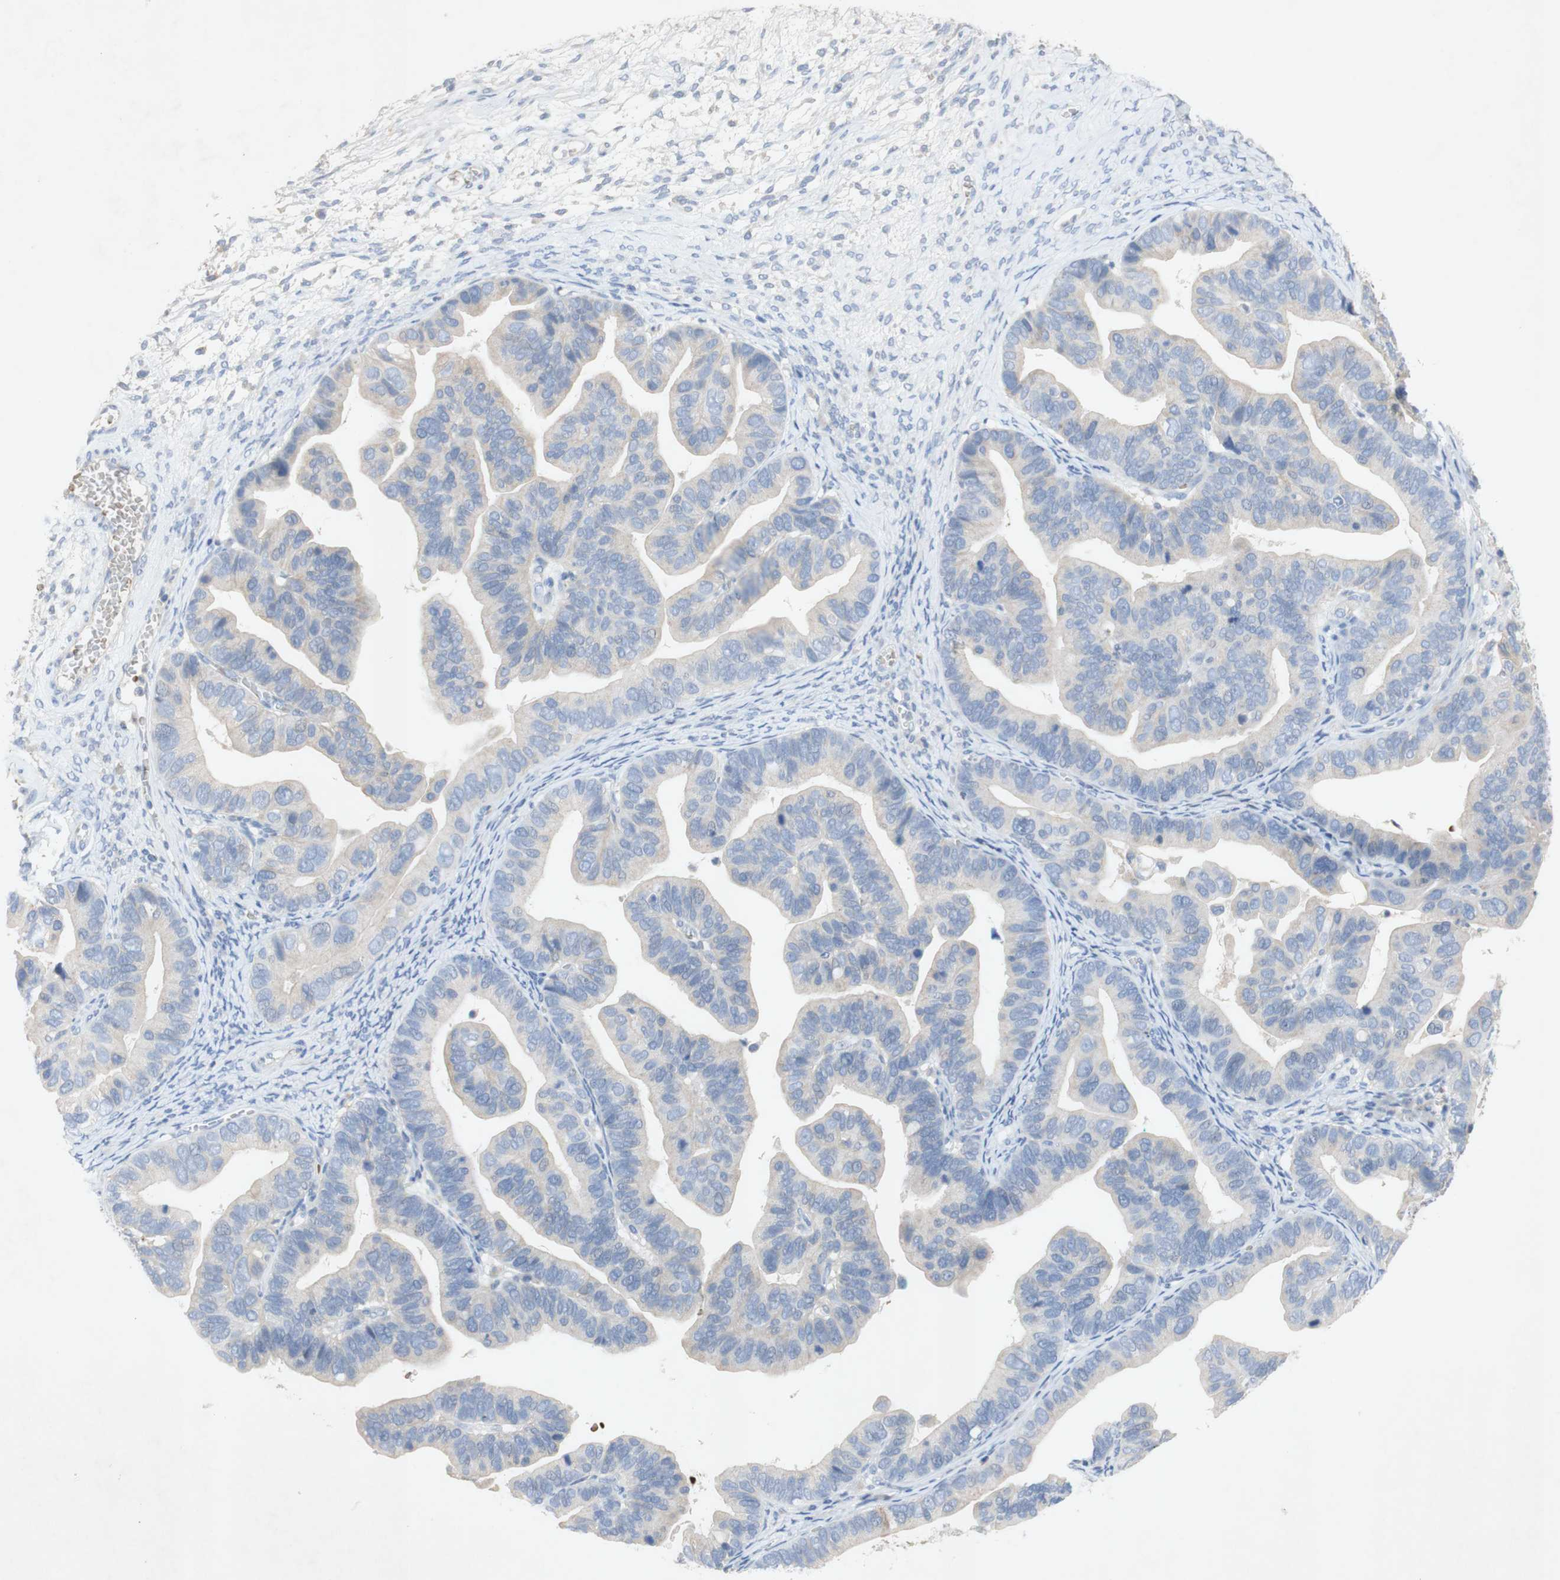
{"staining": {"intensity": "negative", "quantity": "none", "location": "none"}, "tissue": "ovarian cancer", "cell_type": "Tumor cells", "image_type": "cancer", "snomed": [{"axis": "morphology", "description": "Cystadenocarcinoma, serous, NOS"}, {"axis": "topography", "description": "Ovary"}], "caption": "Immunohistochemistry (IHC) histopathology image of ovarian cancer (serous cystadenocarcinoma) stained for a protein (brown), which displays no positivity in tumor cells. (DAB (3,3'-diaminobenzidine) immunohistochemistry with hematoxylin counter stain).", "gene": "EPO", "patient": {"sex": "female", "age": 56}}